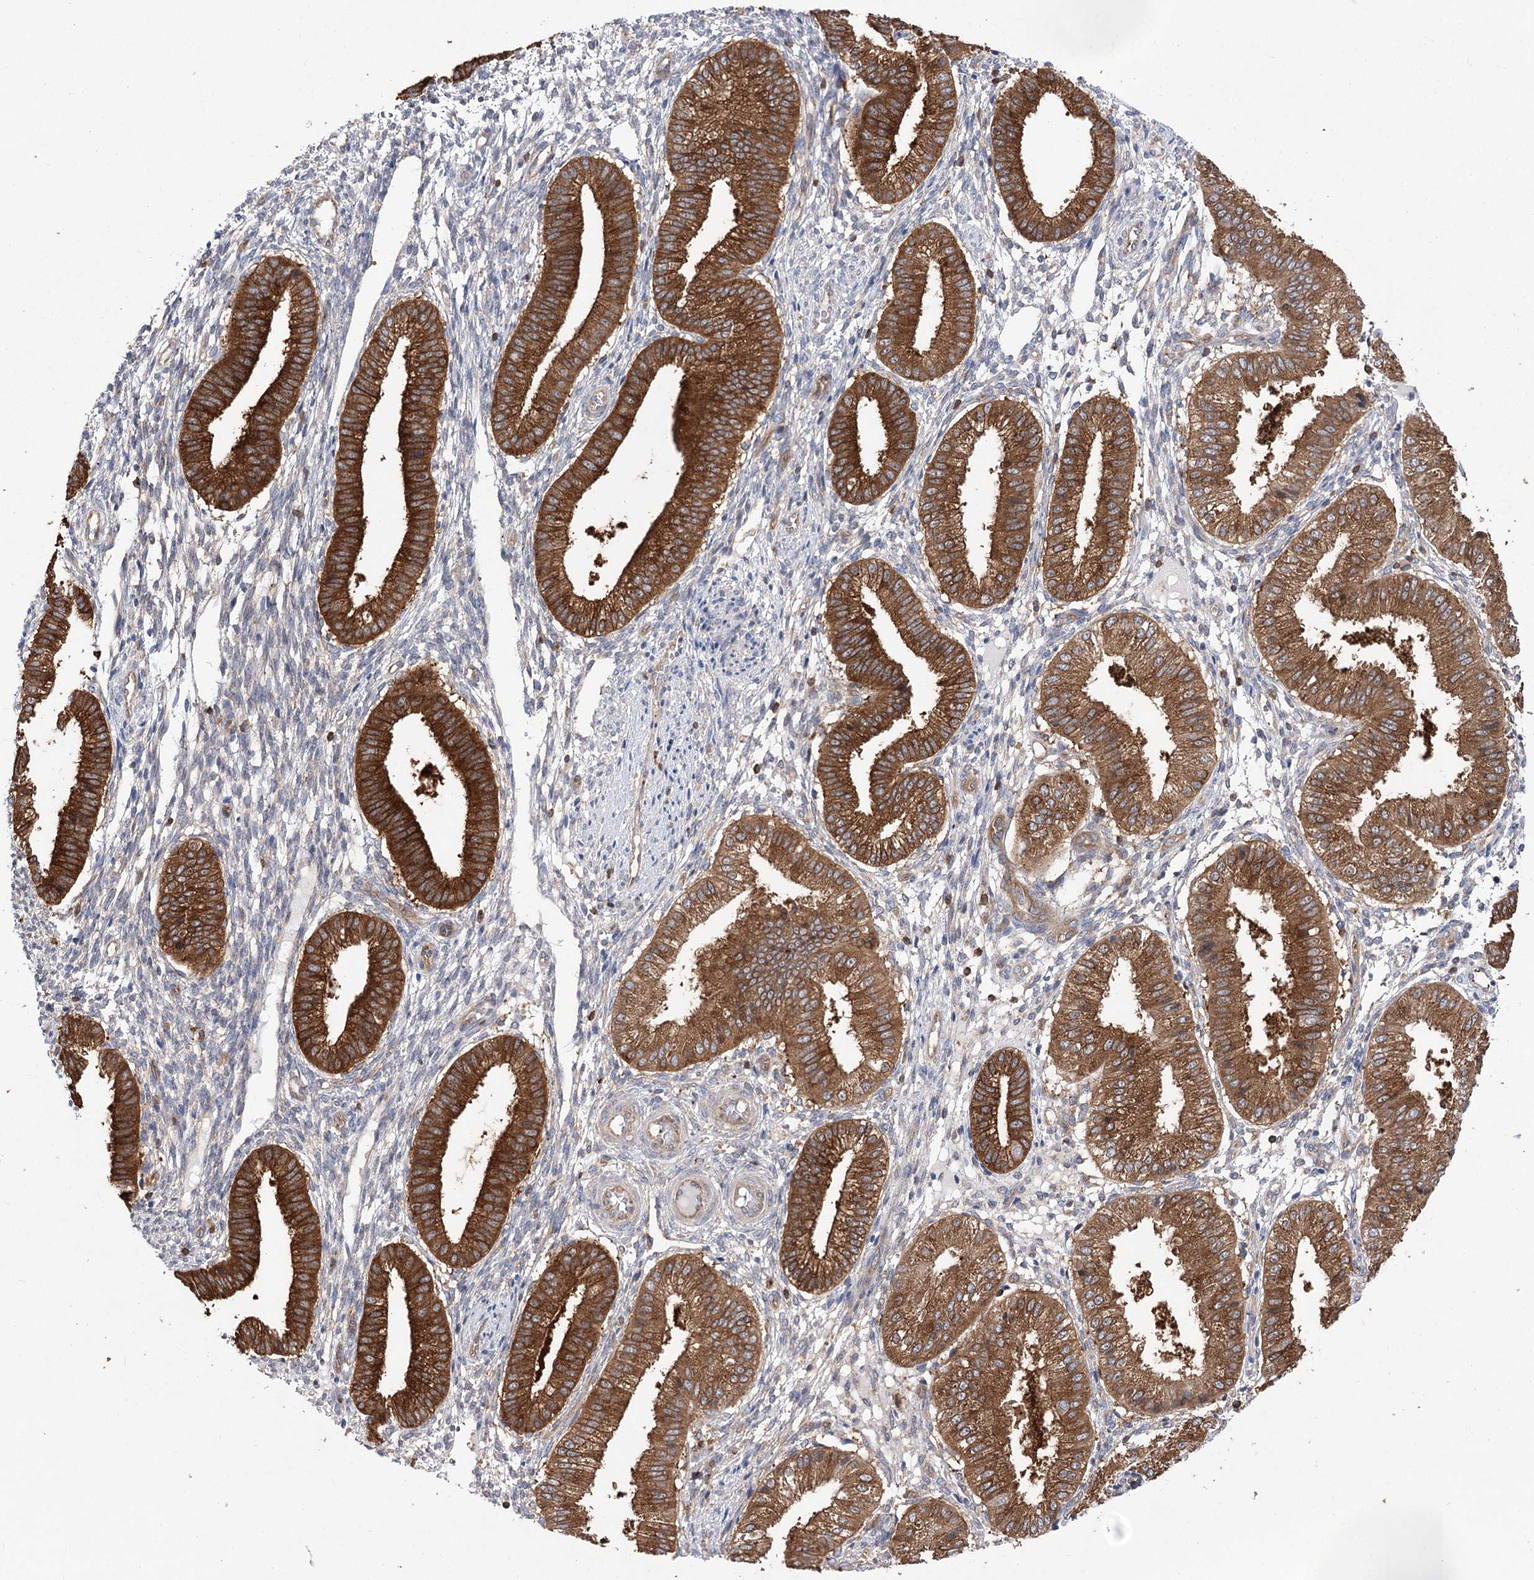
{"staining": {"intensity": "weak", "quantity": "25%-75%", "location": "cytoplasmic/membranous"}, "tissue": "endometrium", "cell_type": "Cells in endometrial stroma", "image_type": "normal", "snomed": [{"axis": "morphology", "description": "Normal tissue, NOS"}, {"axis": "topography", "description": "Endometrium"}], "caption": "The photomicrograph demonstrates immunohistochemical staining of benign endometrium. There is weak cytoplasmic/membranous expression is appreciated in approximately 25%-75% of cells in endometrial stroma. Immunohistochemistry stains the protein of interest in brown and the nuclei are stained blue.", "gene": "VPS37B", "patient": {"sex": "female", "age": 39}}